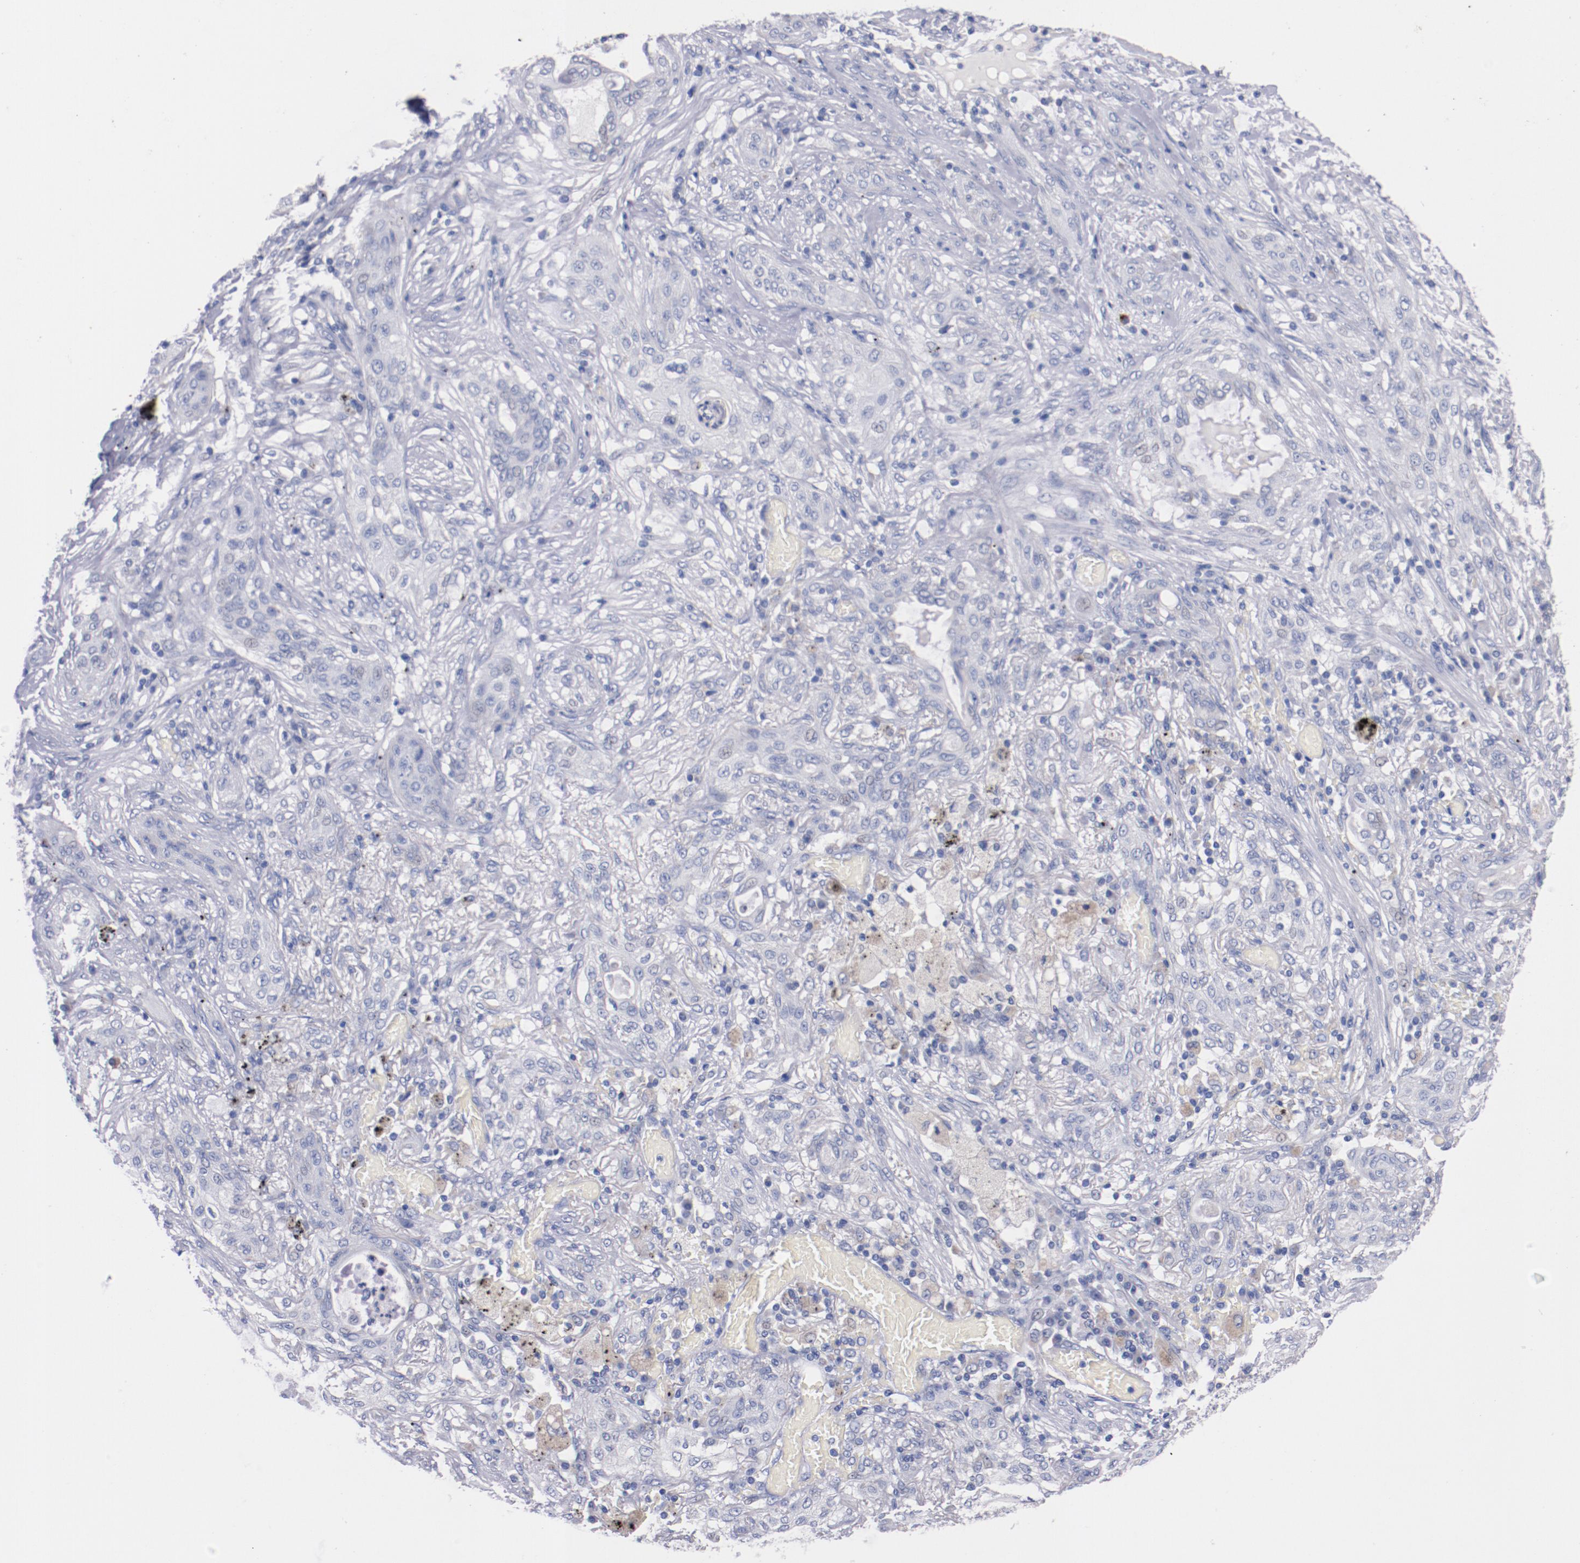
{"staining": {"intensity": "negative", "quantity": "none", "location": "none"}, "tissue": "lung cancer", "cell_type": "Tumor cells", "image_type": "cancer", "snomed": [{"axis": "morphology", "description": "Squamous cell carcinoma, NOS"}, {"axis": "topography", "description": "Lung"}], "caption": "Protein analysis of lung cancer (squamous cell carcinoma) displays no significant expression in tumor cells. Nuclei are stained in blue.", "gene": "CNTNAP2", "patient": {"sex": "female", "age": 47}}